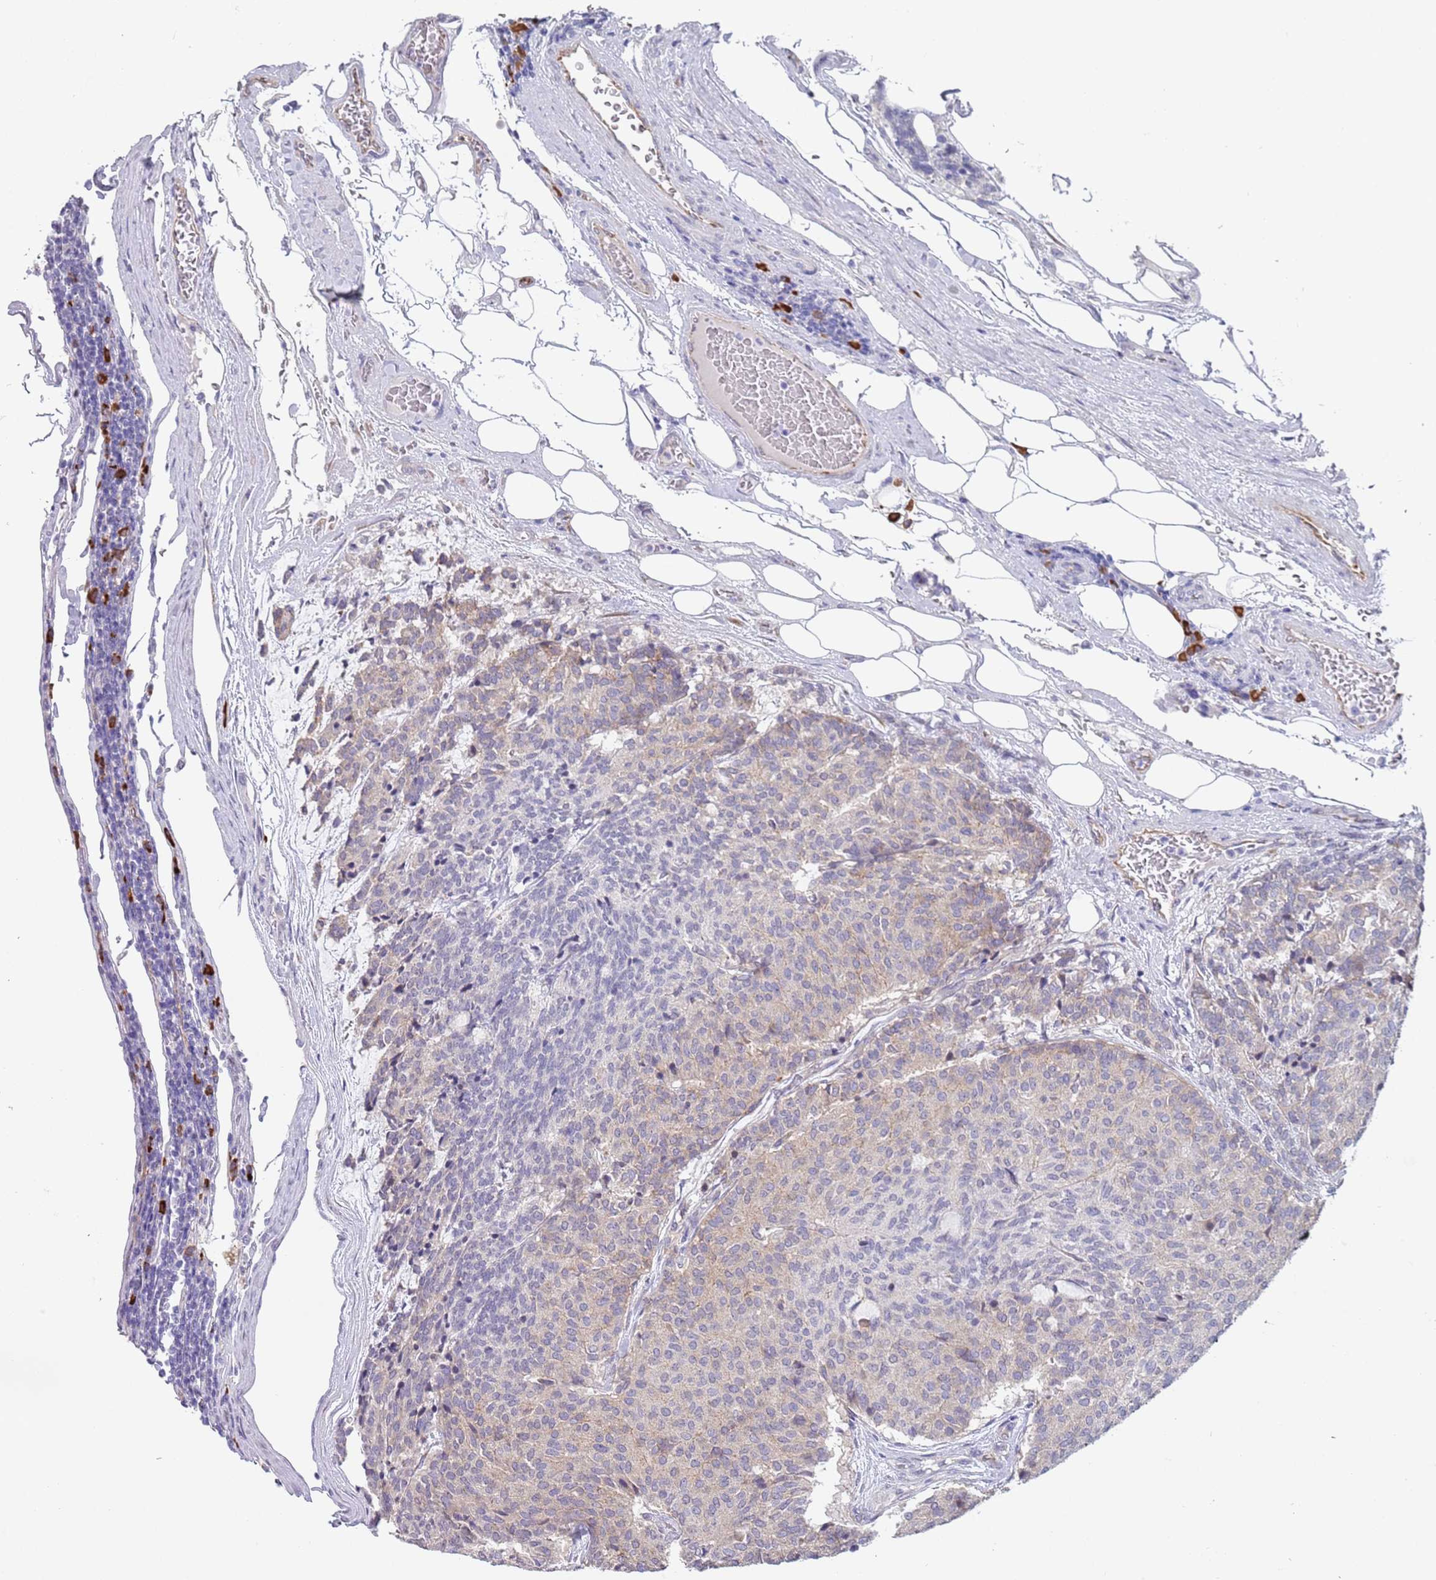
{"staining": {"intensity": "weak", "quantity": "<25%", "location": "cytoplasmic/membranous"}, "tissue": "carcinoid", "cell_type": "Tumor cells", "image_type": "cancer", "snomed": [{"axis": "morphology", "description": "Carcinoid, malignant, NOS"}, {"axis": "topography", "description": "Pancreas"}], "caption": "DAB immunohistochemical staining of carcinoid demonstrates no significant staining in tumor cells.", "gene": "TNRC6C", "patient": {"sex": "female", "age": 54}}